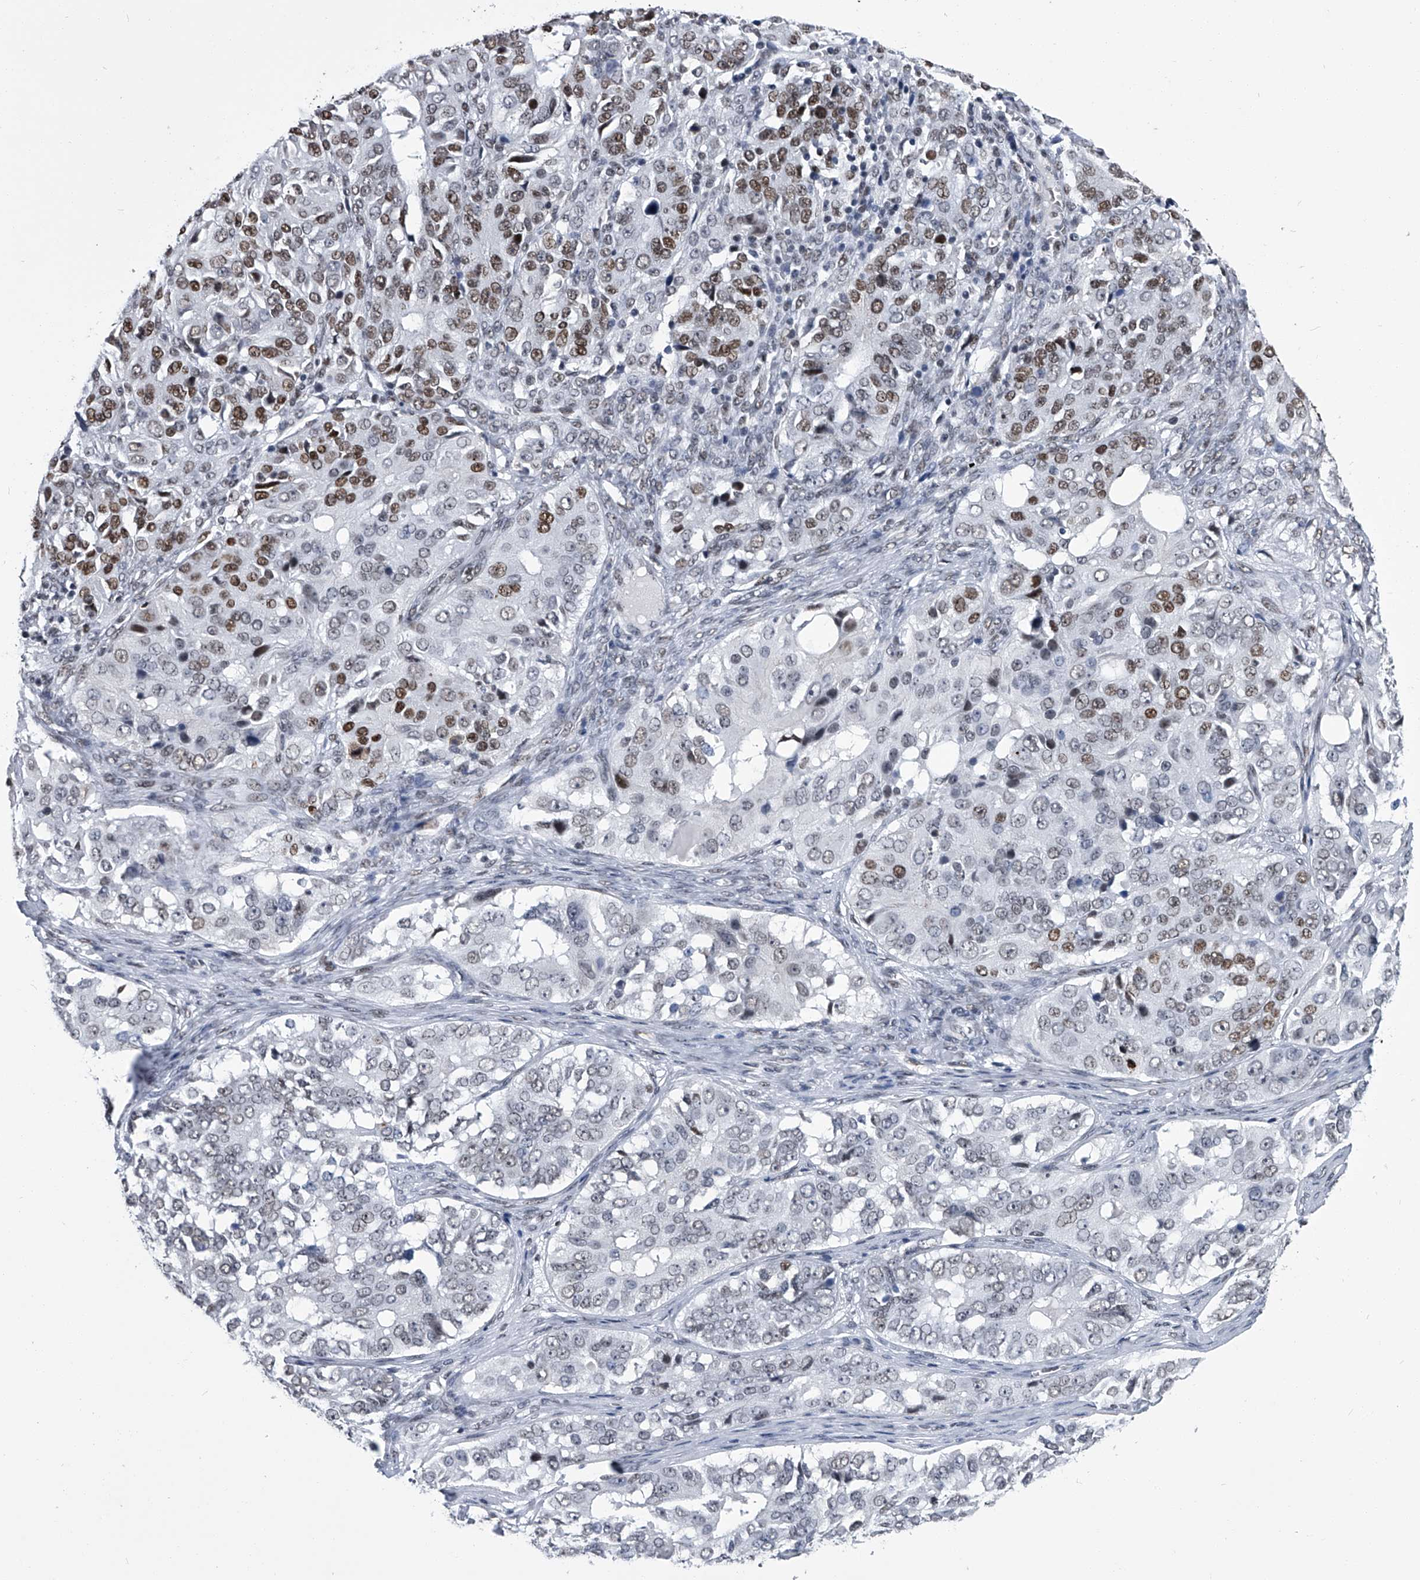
{"staining": {"intensity": "moderate", "quantity": "25%-75%", "location": "nuclear"}, "tissue": "ovarian cancer", "cell_type": "Tumor cells", "image_type": "cancer", "snomed": [{"axis": "morphology", "description": "Carcinoma, endometroid"}, {"axis": "topography", "description": "Ovary"}], "caption": "Immunohistochemical staining of human ovarian endometroid carcinoma displays medium levels of moderate nuclear protein expression in approximately 25%-75% of tumor cells.", "gene": "SIM2", "patient": {"sex": "female", "age": 51}}